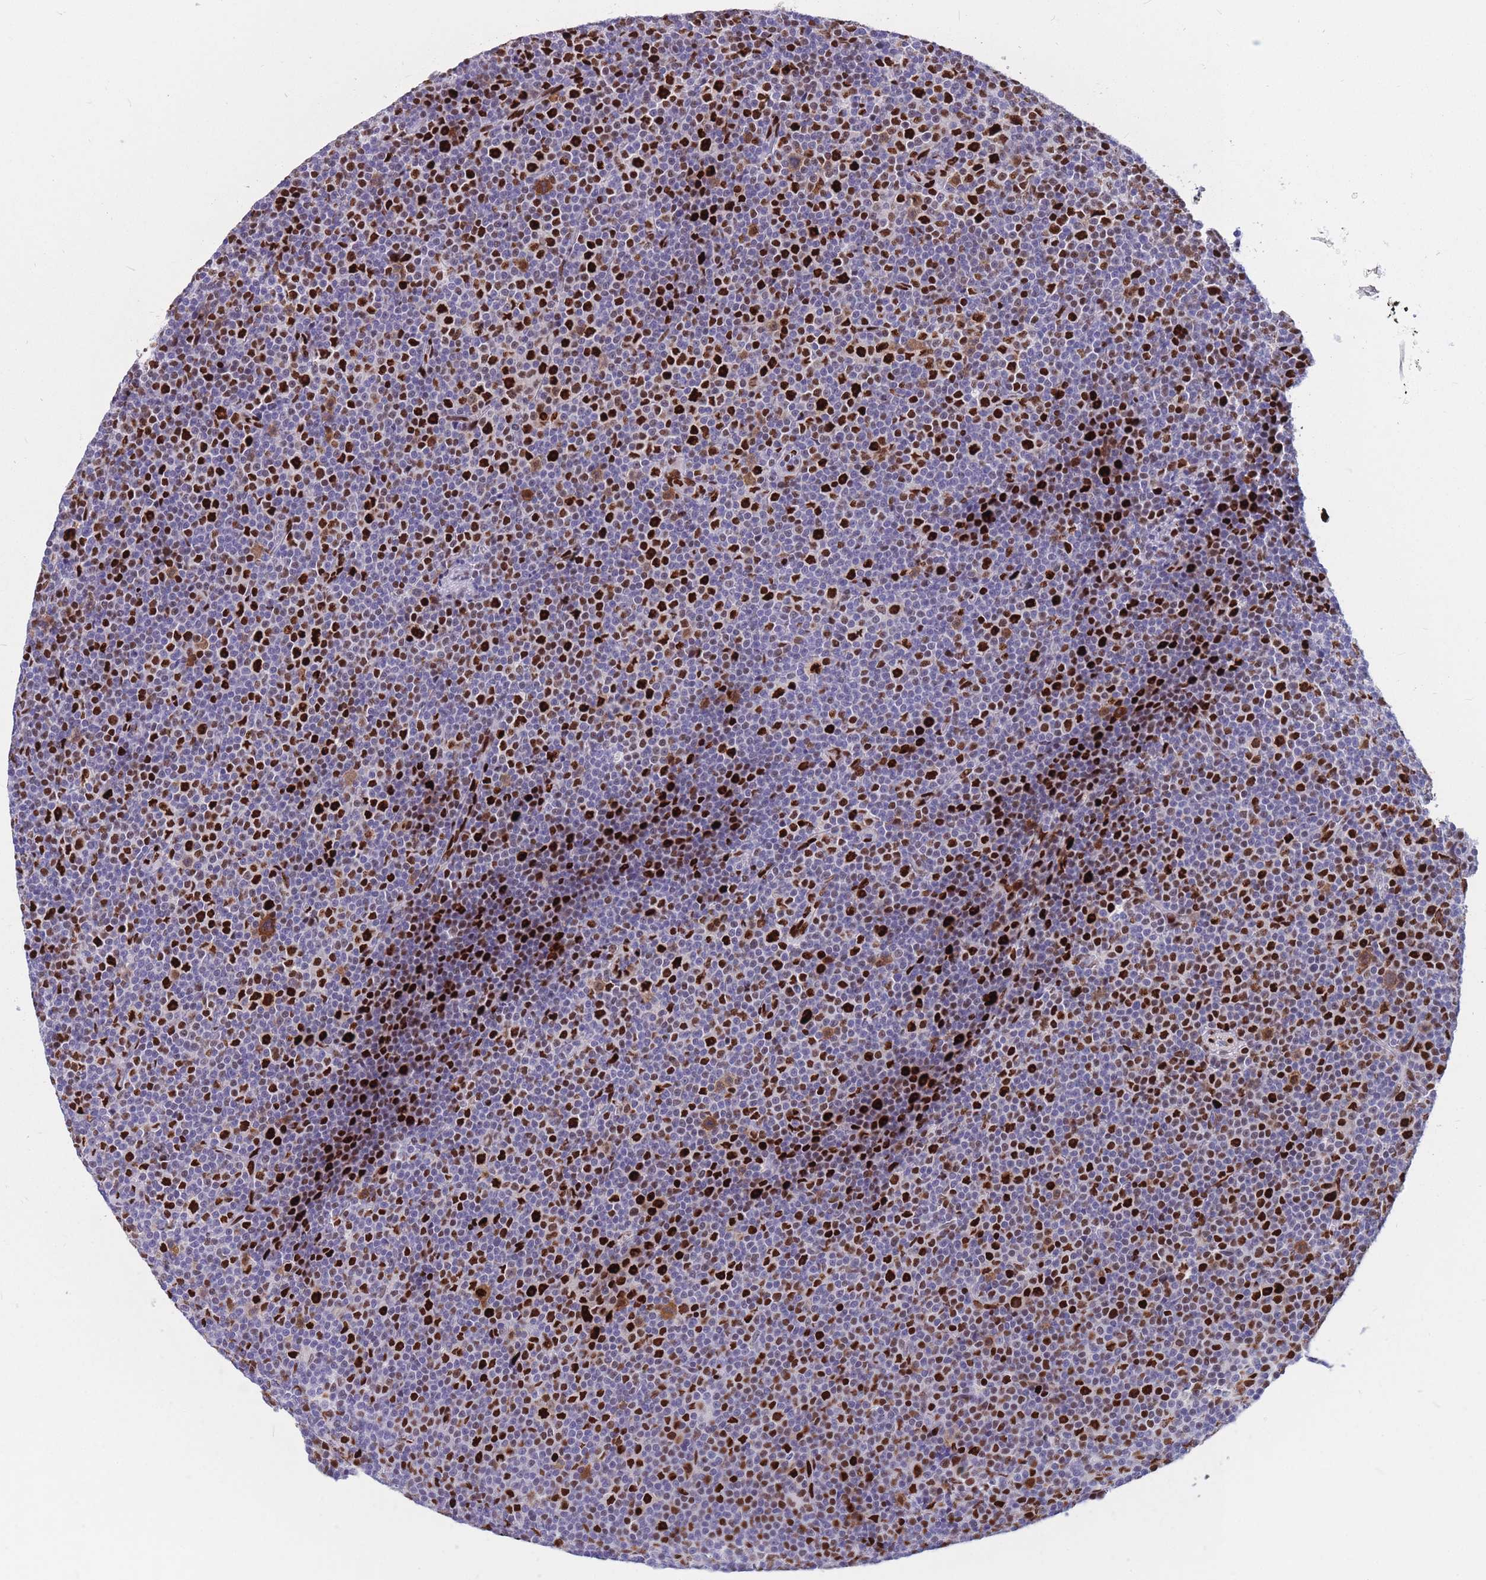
{"staining": {"intensity": "strong", "quantity": "25%-75%", "location": "nuclear"}, "tissue": "lymphoma", "cell_type": "Tumor cells", "image_type": "cancer", "snomed": [{"axis": "morphology", "description": "Malignant lymphoma, non-Hodgkin's type, Low grade"}, {"axis": "topography", "description": "Lymph node"}], "caption": "IHC of human malignant lymphoma, non-Hodgkin's type (low-grade) exhibits high levels of strong nuclear positivity in approximately 25%-75% of tumor cells.", "gene": "NASP", "patient": {"sex": "female", "age": 67}}